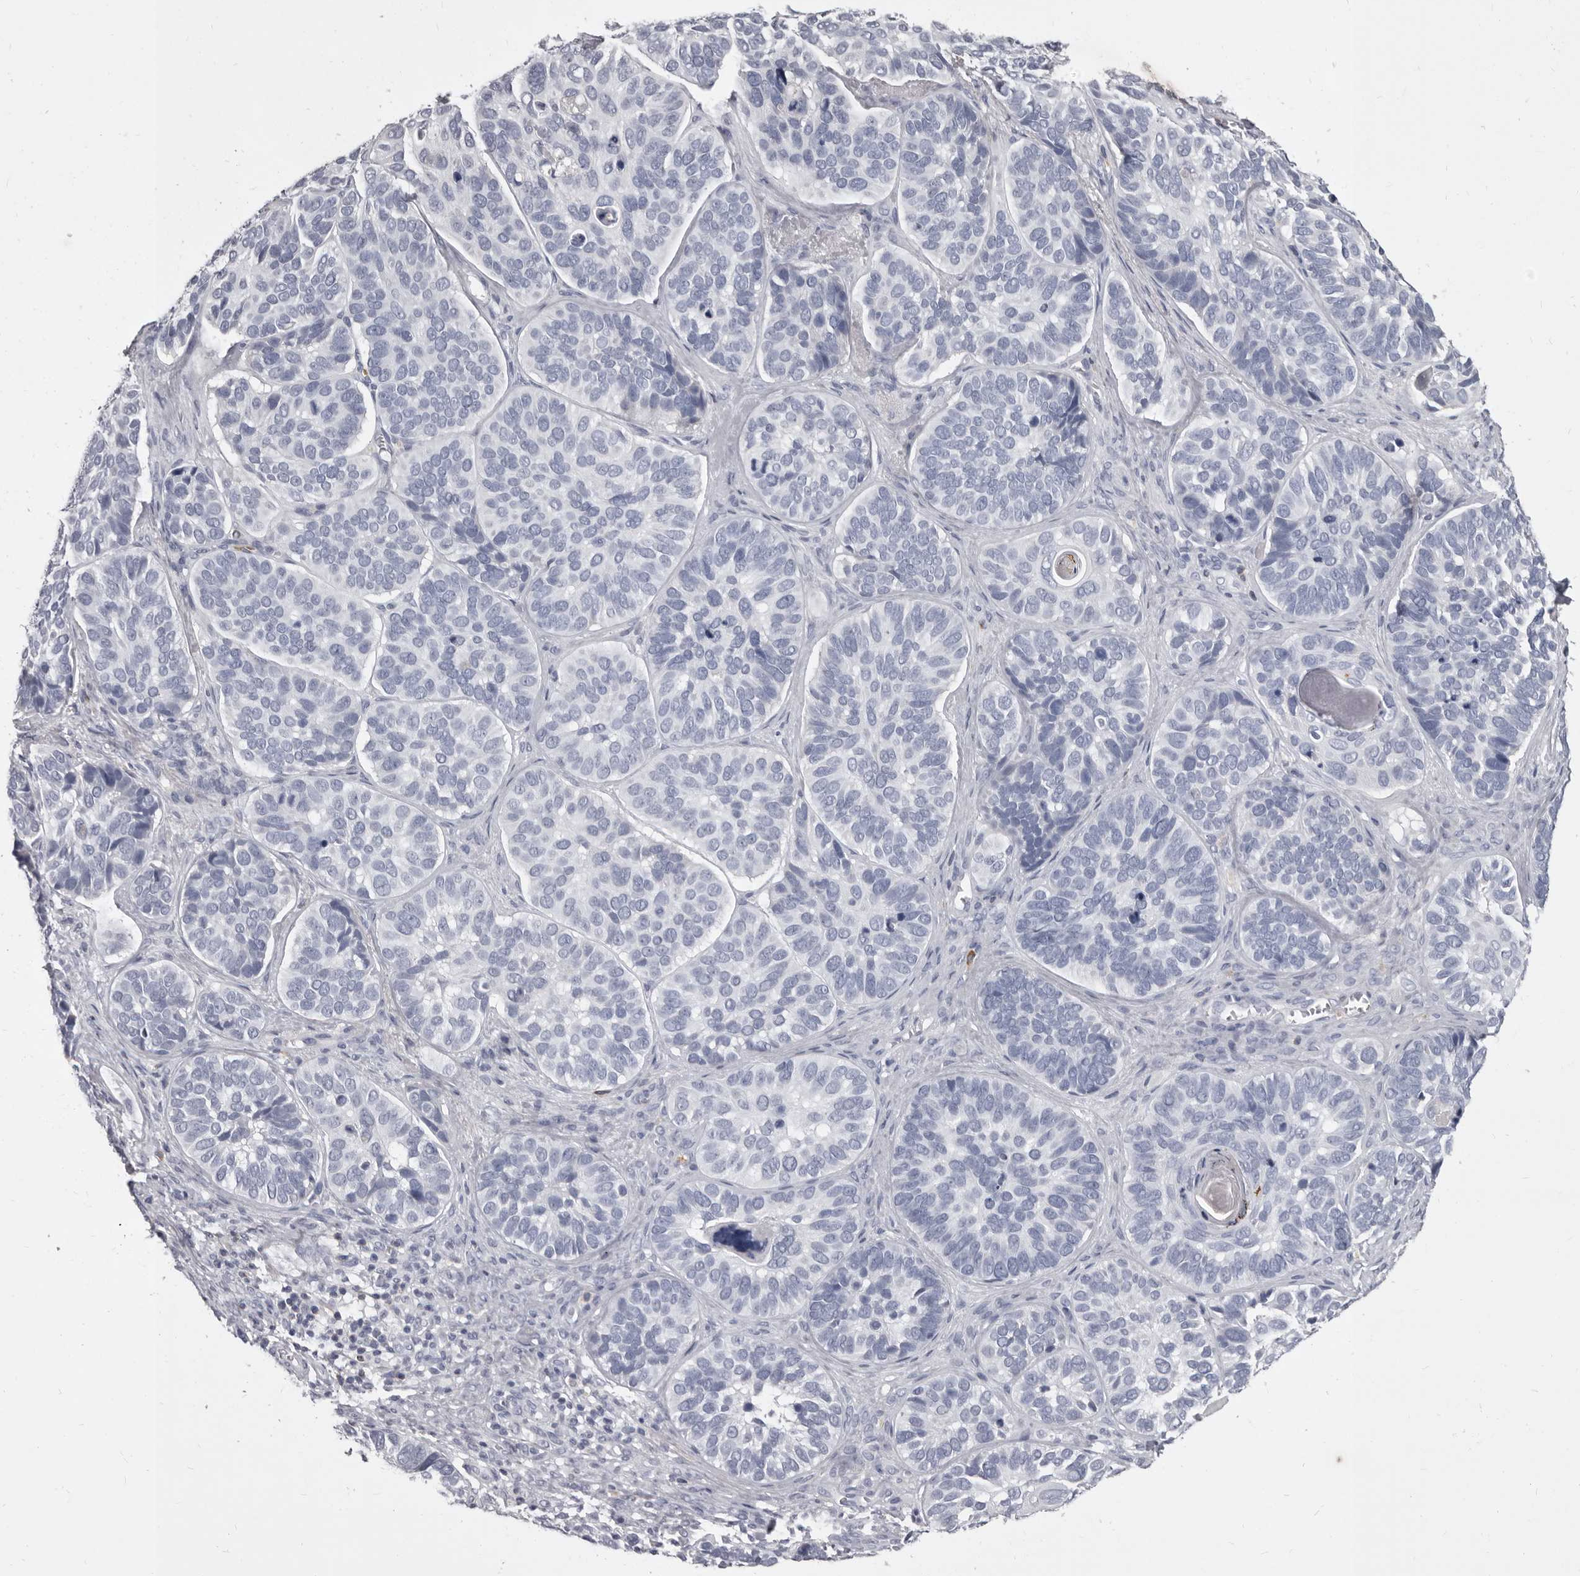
{"staining": {"intensity": "negative", "quantity": "none", "location": "none"}, "tissue": "skin cancer", "cell_type": "Tumor cells", "image_type": "cancer", "snomed": [{"axis": "morphology", "description": "Basal cell carcinoma"}, {"axis": "topography", "description": "Skin"}], "caption": "IHC micrograph of neoplastic tissue: skin cancer stained with DAB demonstrates no significant protein expression in tumor cells.", "gene": "GZMH", "patient": {"sex": "male", "age": 62}}